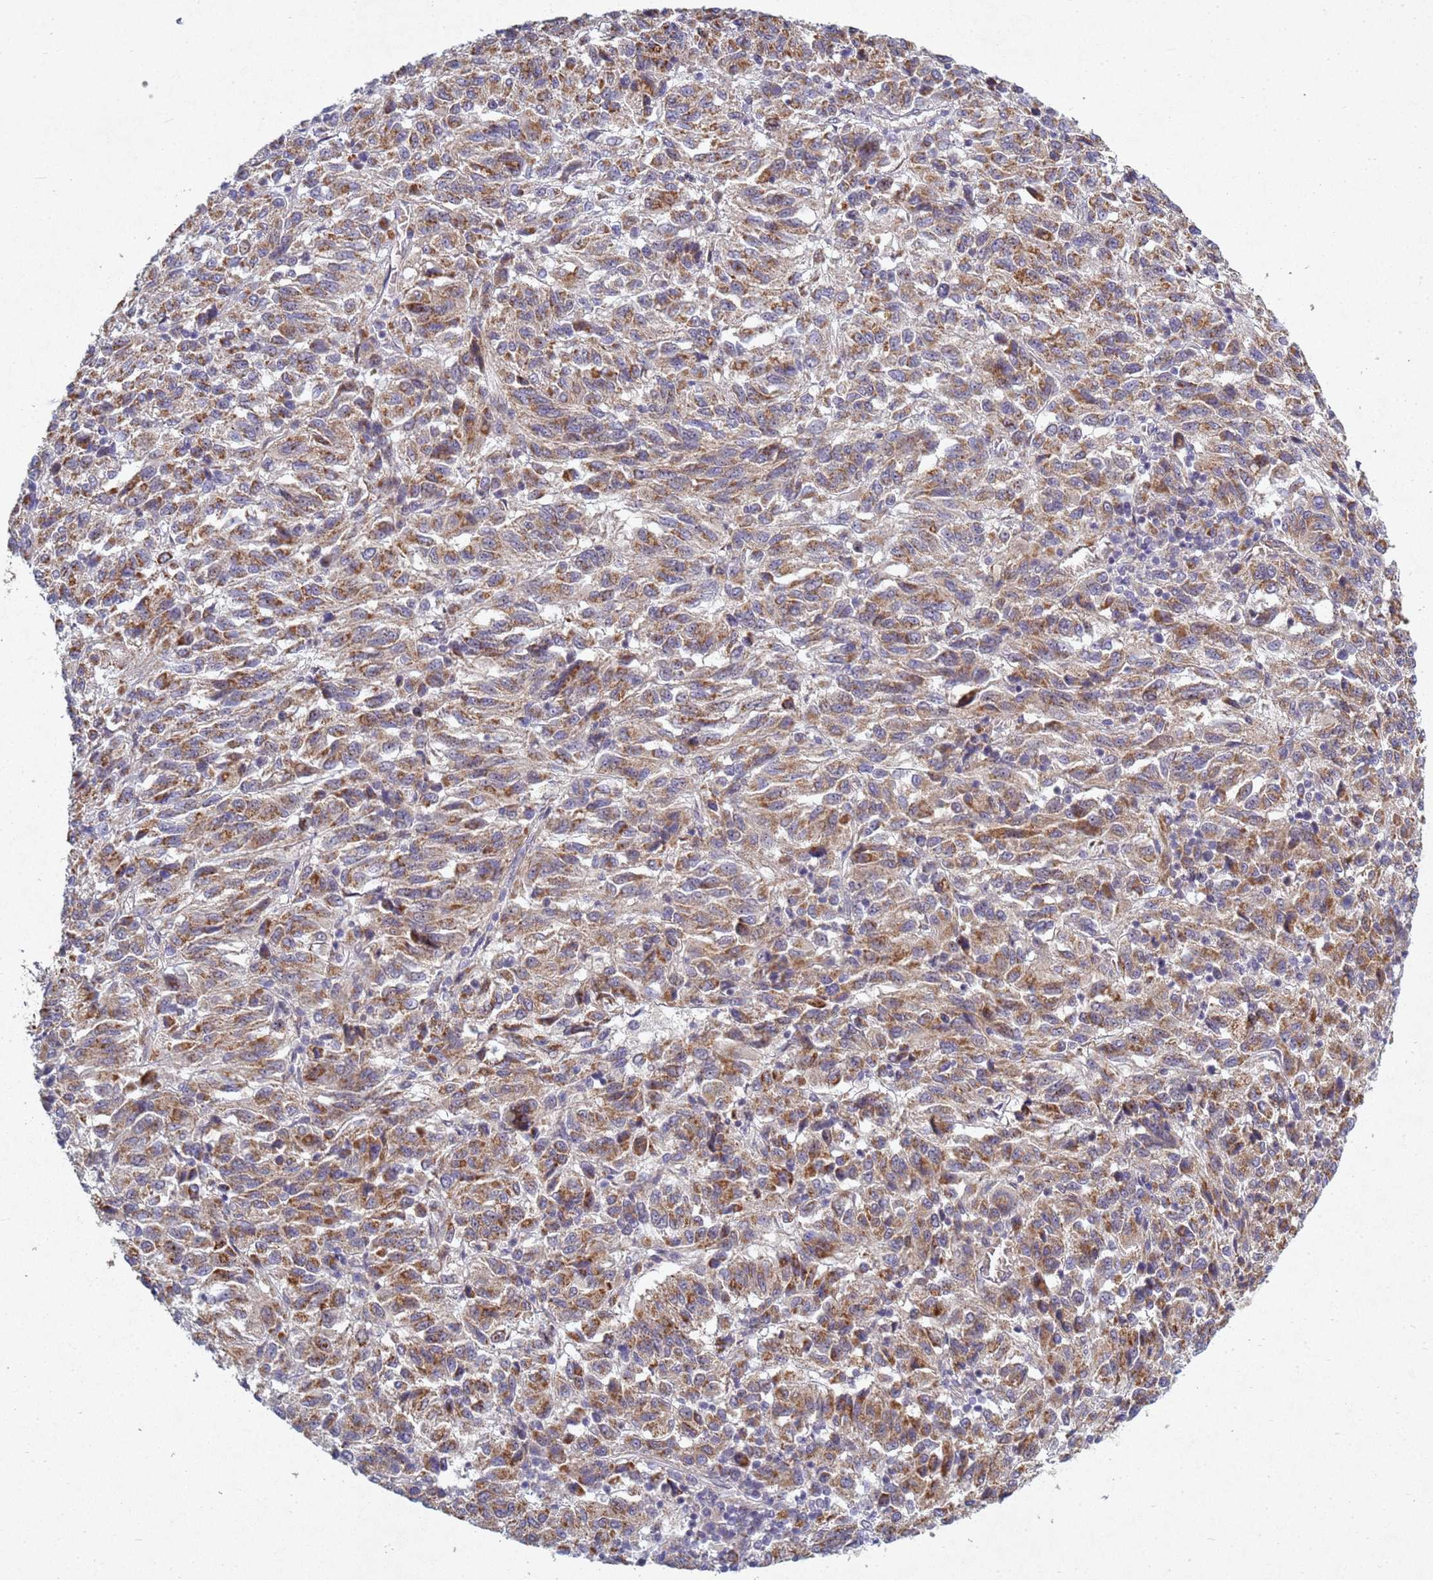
{"staining": {"intensity": "moderate", "quantity": ">75%", "location": "cytoplasmic/membranous"}, "tissue": "melanoma", "cell_type": "Tumor cells", "image_type": "cancer", "snomed": [{"axis": "morphology", "description": "Malignant melanoma, Metastatic site"}, {"axis": "topography", "description": "Lung"}], "caption": "IHC micrograph of neoplastic tissue: melanoma stained using IHC displays medium levels of moderate protein expression localized specifically in the cytoplasmic/membranous of tumor cells, appearing as a cytoplasmic/membranous brown color.", "gene": "TNPO2", "patient": {"sex": "male", "age": 64}}